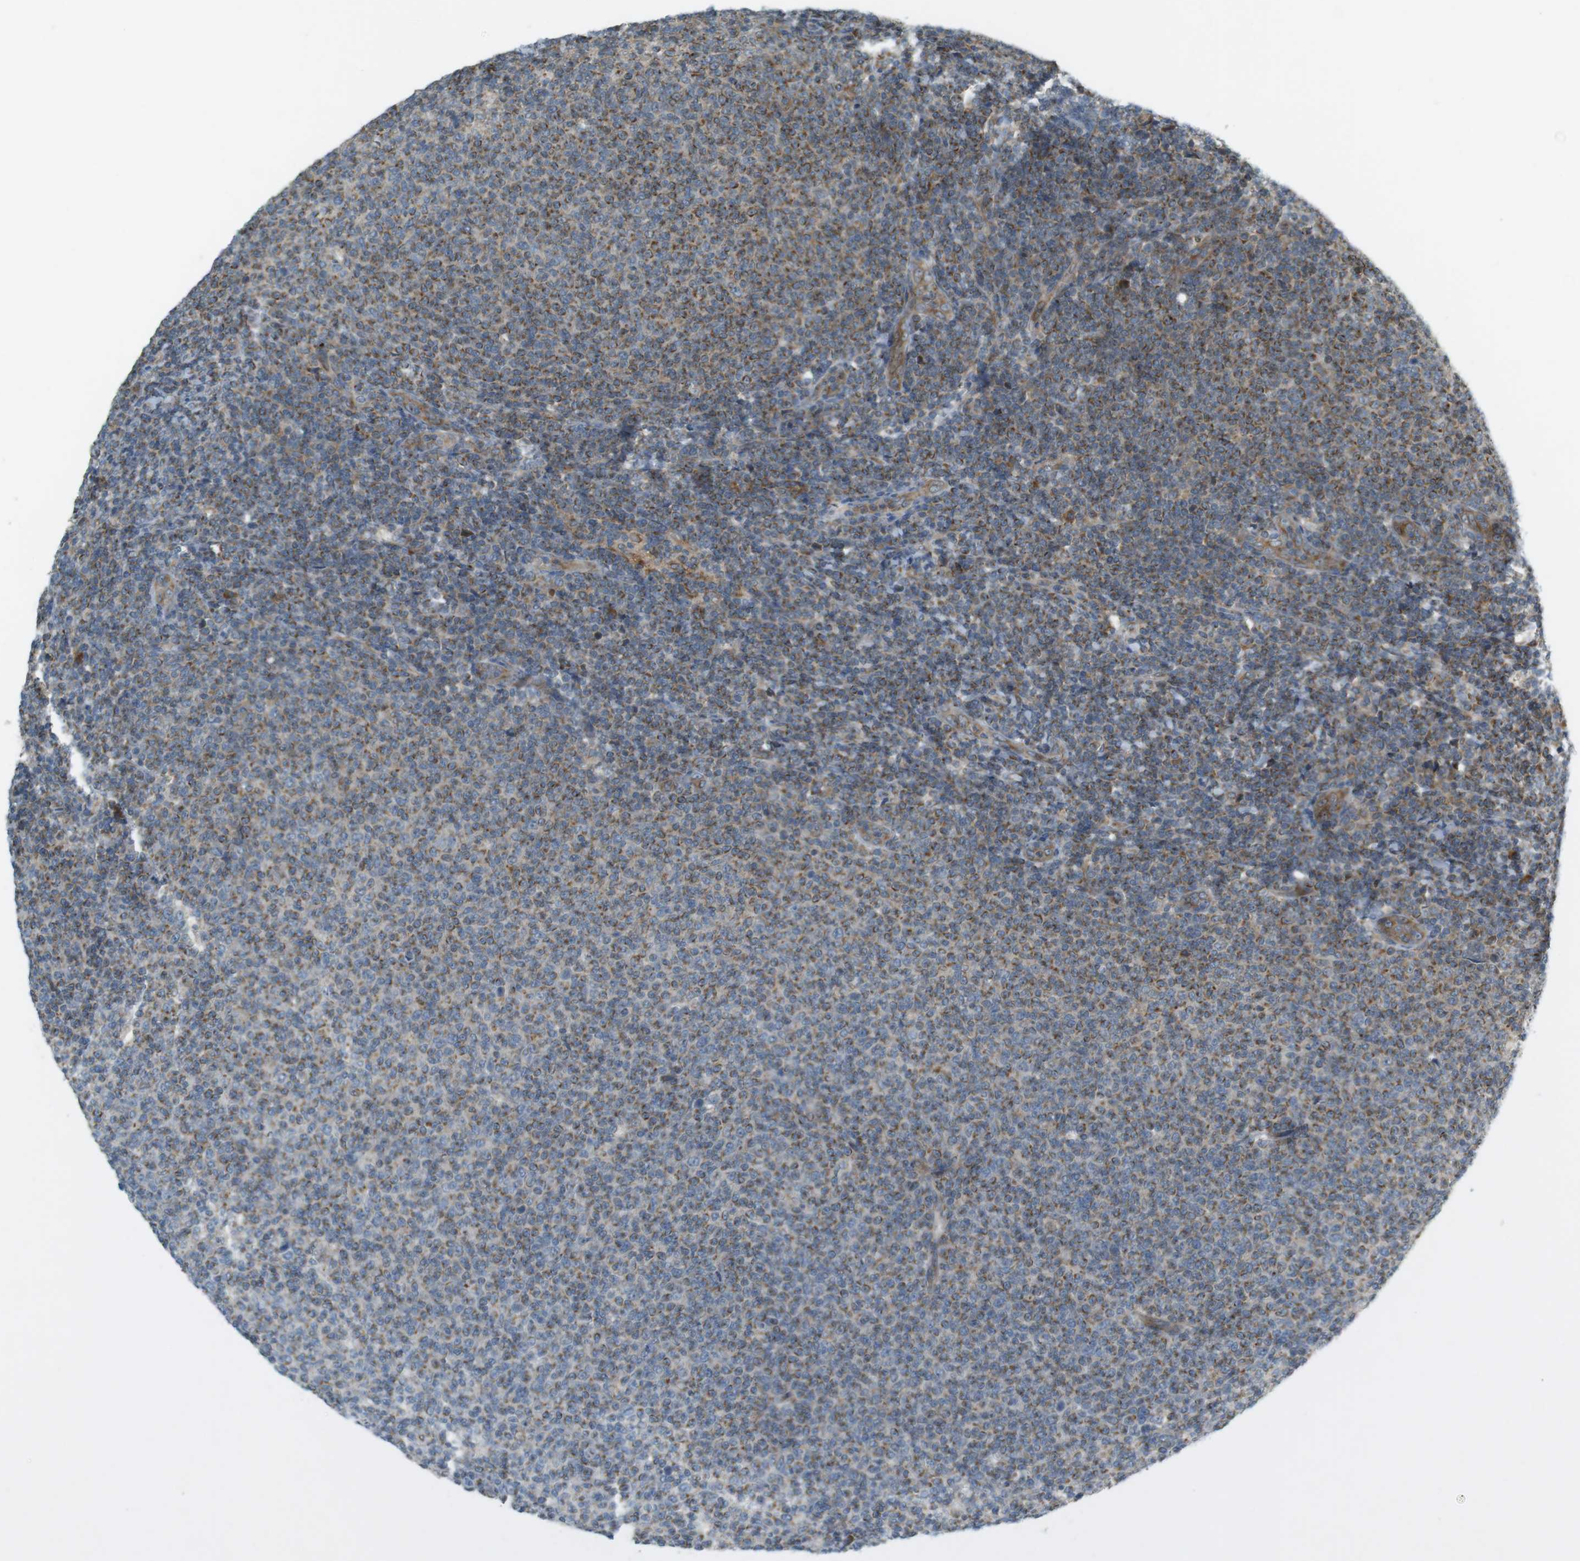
{"staining": {"intensity": "moderate", "quantity": "25%-75%", "location": "cytoplasmic/membranous"}, "tissue": "lymphoma", "cell_type": "Tumor cells", "image_type": "cancer", "snomed": [{"axis": "morphology", "description": "Malignant lymphoma, non-Hodgkin's type, Low grade"}, {"axis": "topography", "description": "Lymph node"}], "caption": "Human low-grade malignant lymphoma, non-Hodgkin's type stained with a brown dye displays moderate cytoplasmic/membranous positive expression in approximately 25%-75% of tumor cells.", "gene": "SLC41A1", "patient": {"sex": "male", "age": 66}}